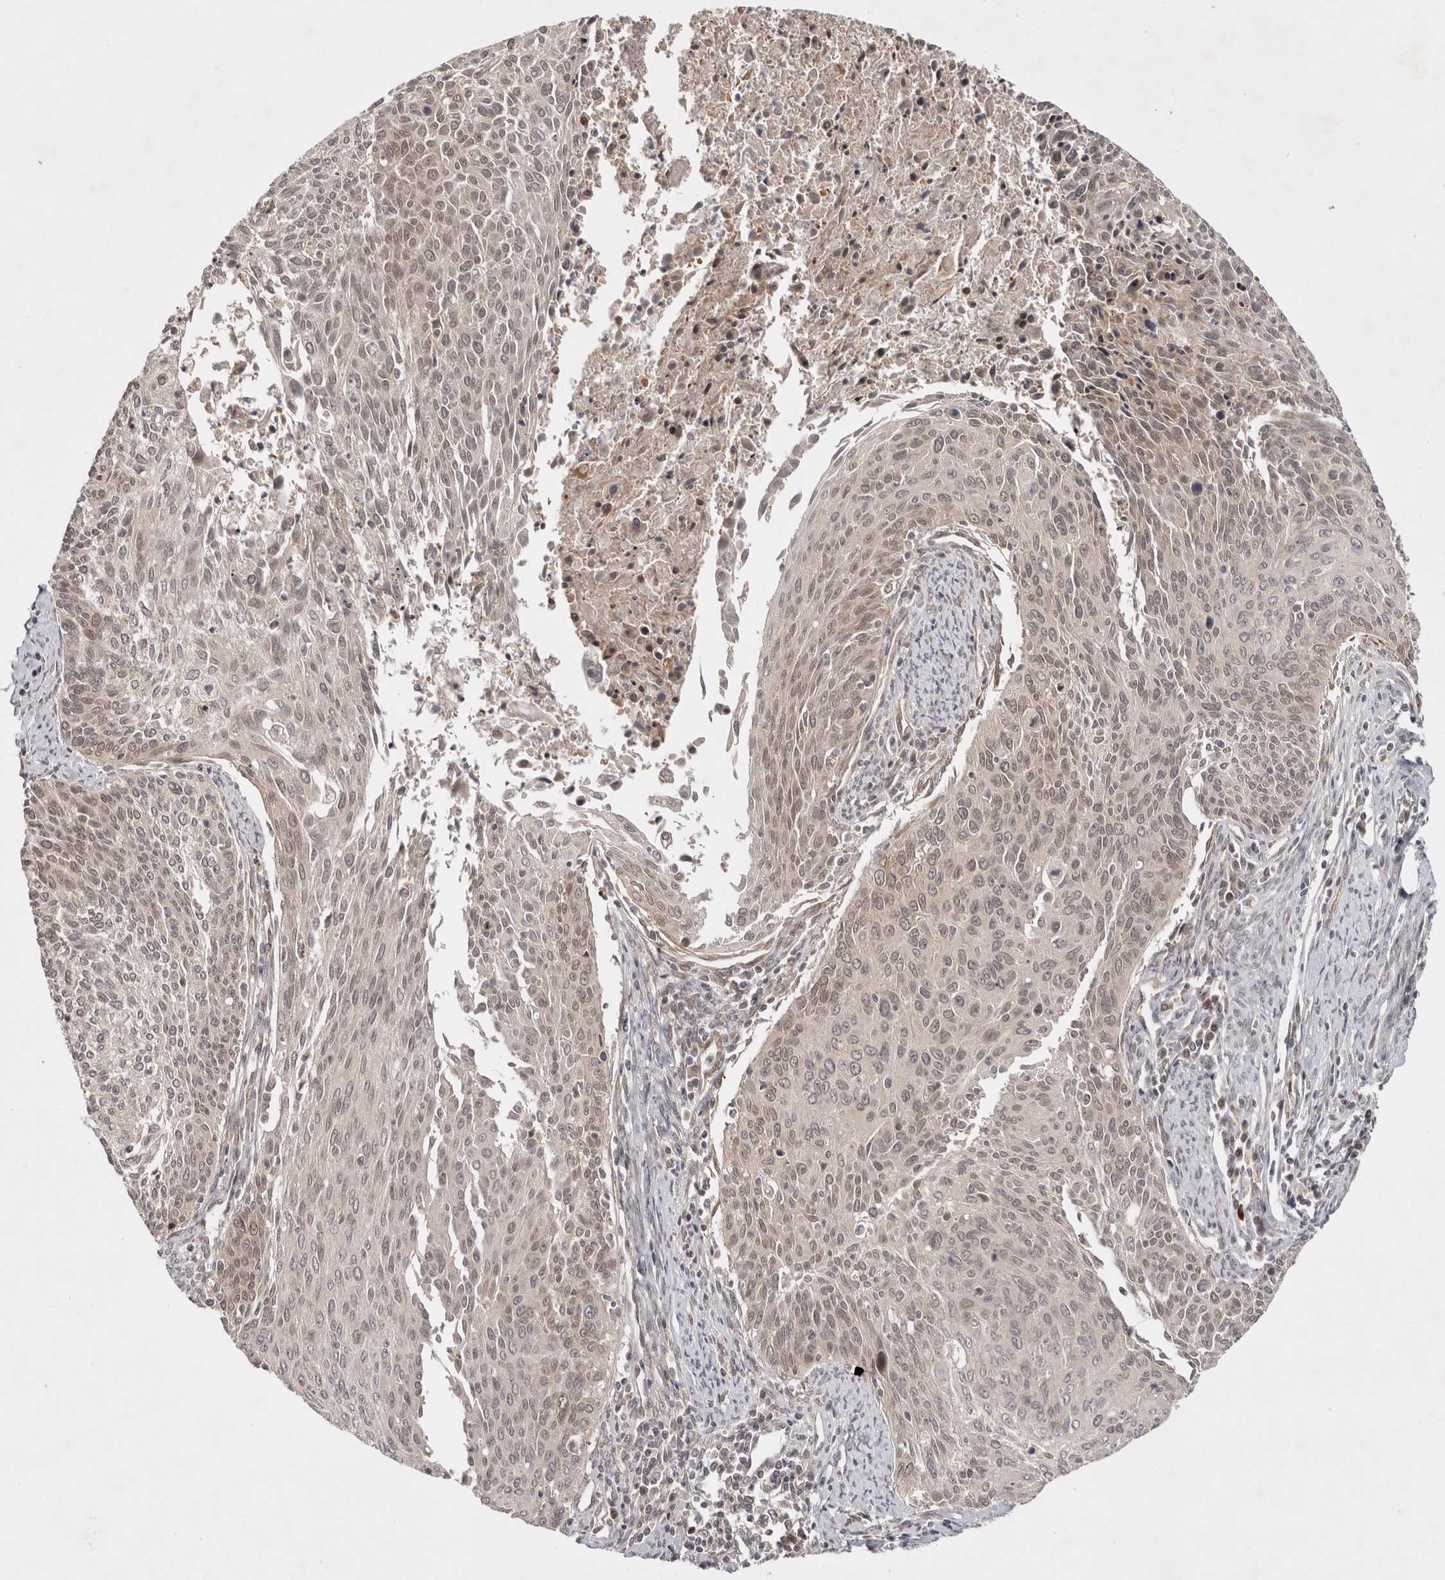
{"staining": {"intensity": "weak", "quantity": ">75%", "location": "cytoplasmic/membranous,nuclear"}, "tissue": "cervical cancer", "cell_type": "Tumor cells", "image_type": "cancer", "snomed": [{"axis": "morphology", "description": "Squamous cell carcinoma, NOS"}, {"axis": "topography", "description": "Cervix"}], "caption": "Cervical squamous cell carcinoma stained with a brown dye displays weak cytoplasmic/membranous and nuclear positive expression in approximately >75% of tumor cells.", "gene": "ZNF318", "patient": {"sex": "female", "age": 55}}